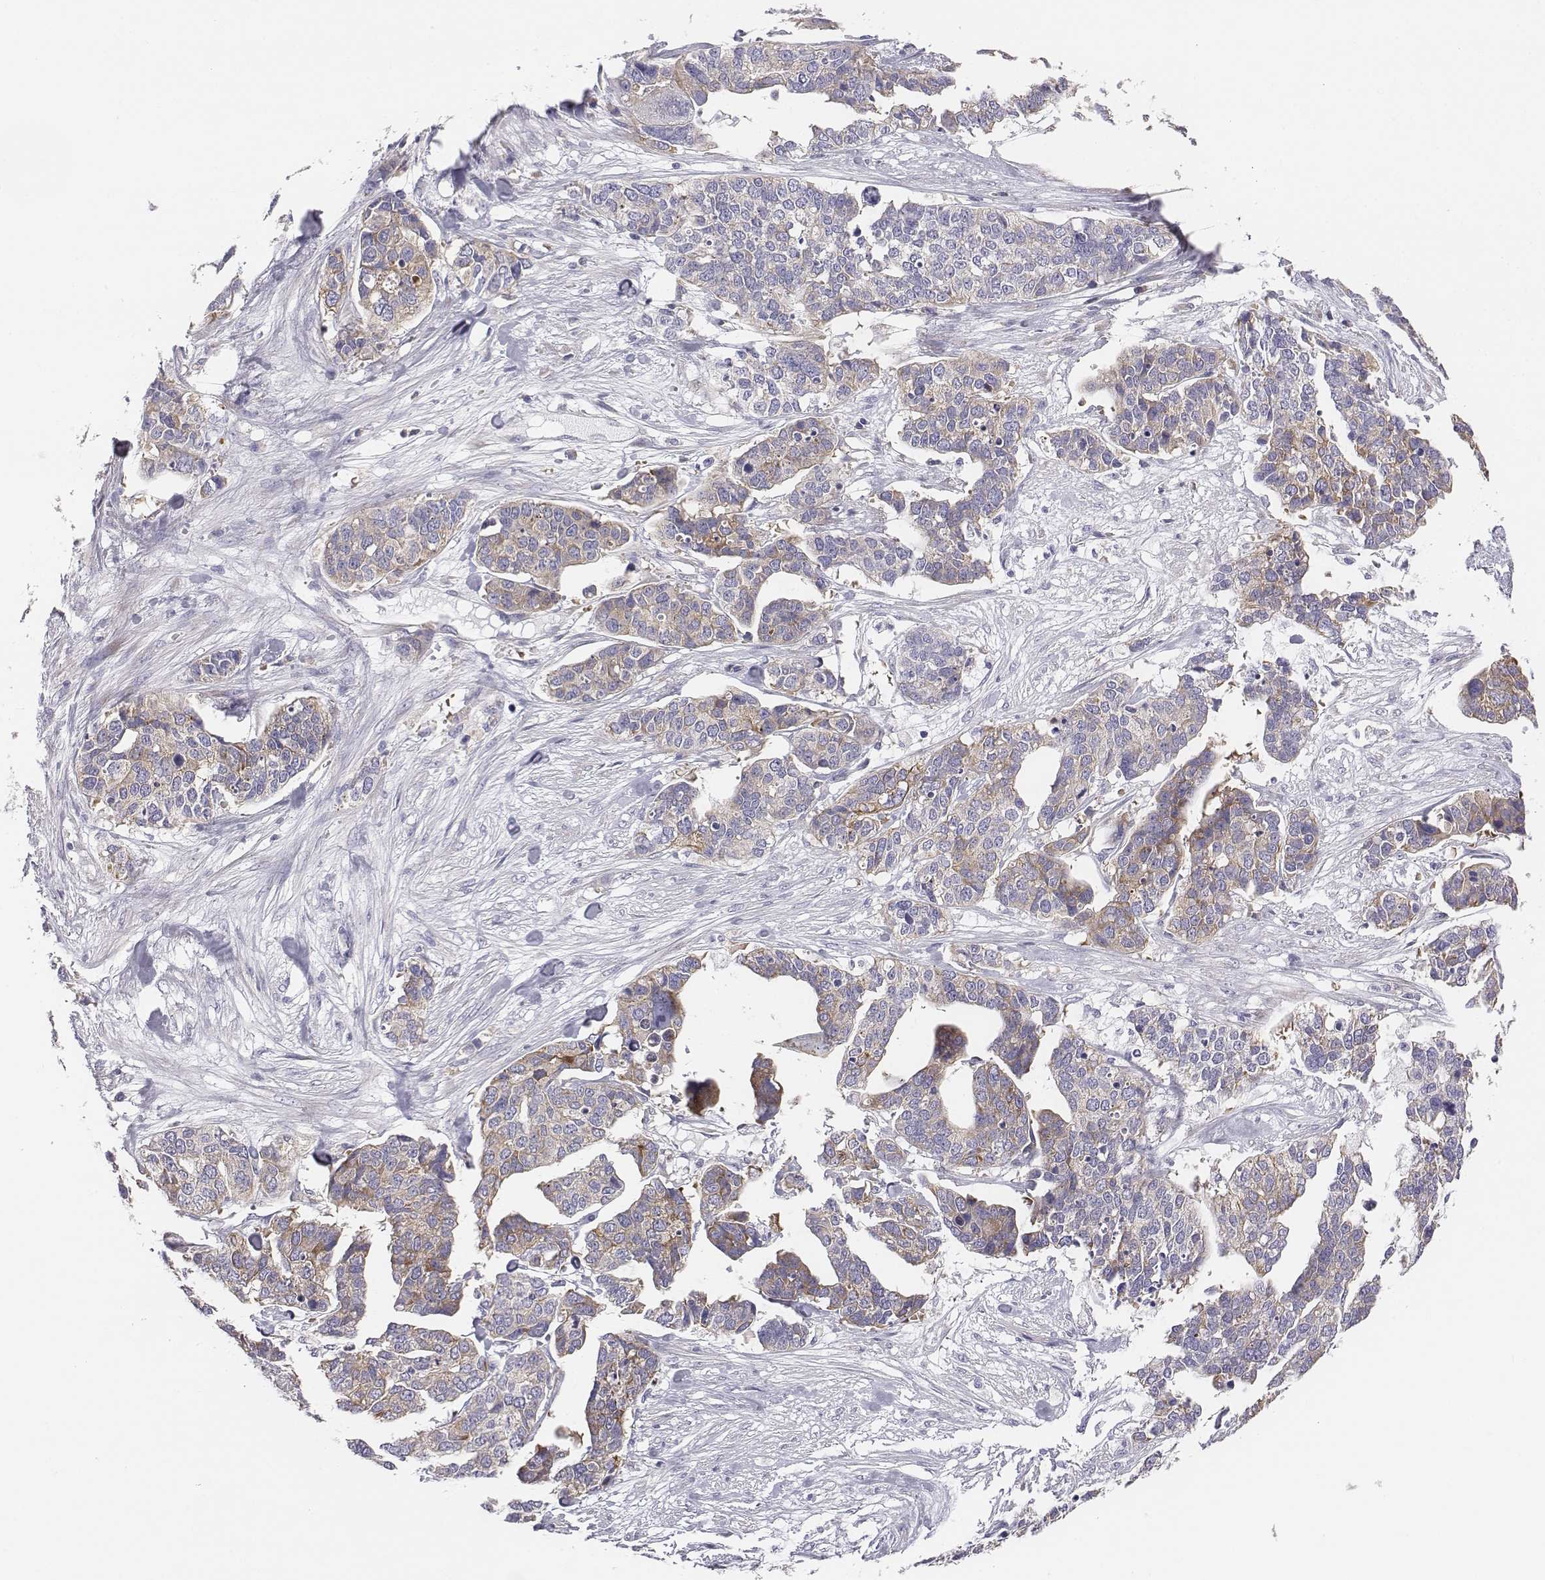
{"staining": {"intensity": "weak", "quantity": "<25%", "location": "cytoplasmic/membranous"}, "tissue": "ovarian cancer", "cell_type": "Tumor cells", "image_type": "cancer", "snomed": [{"axis": "morphology", "description": "Carcinoma, endometroid"}, {"axis": "topography", "description": "Ovary"}], "caption": "This is a micrograph of immunohistochemistry staining of ovarian endometroid carcinoma, which shows no positivity in tumor cells.", "gene": "CHST14", "patient": {"sex": "female", "age": 65}}